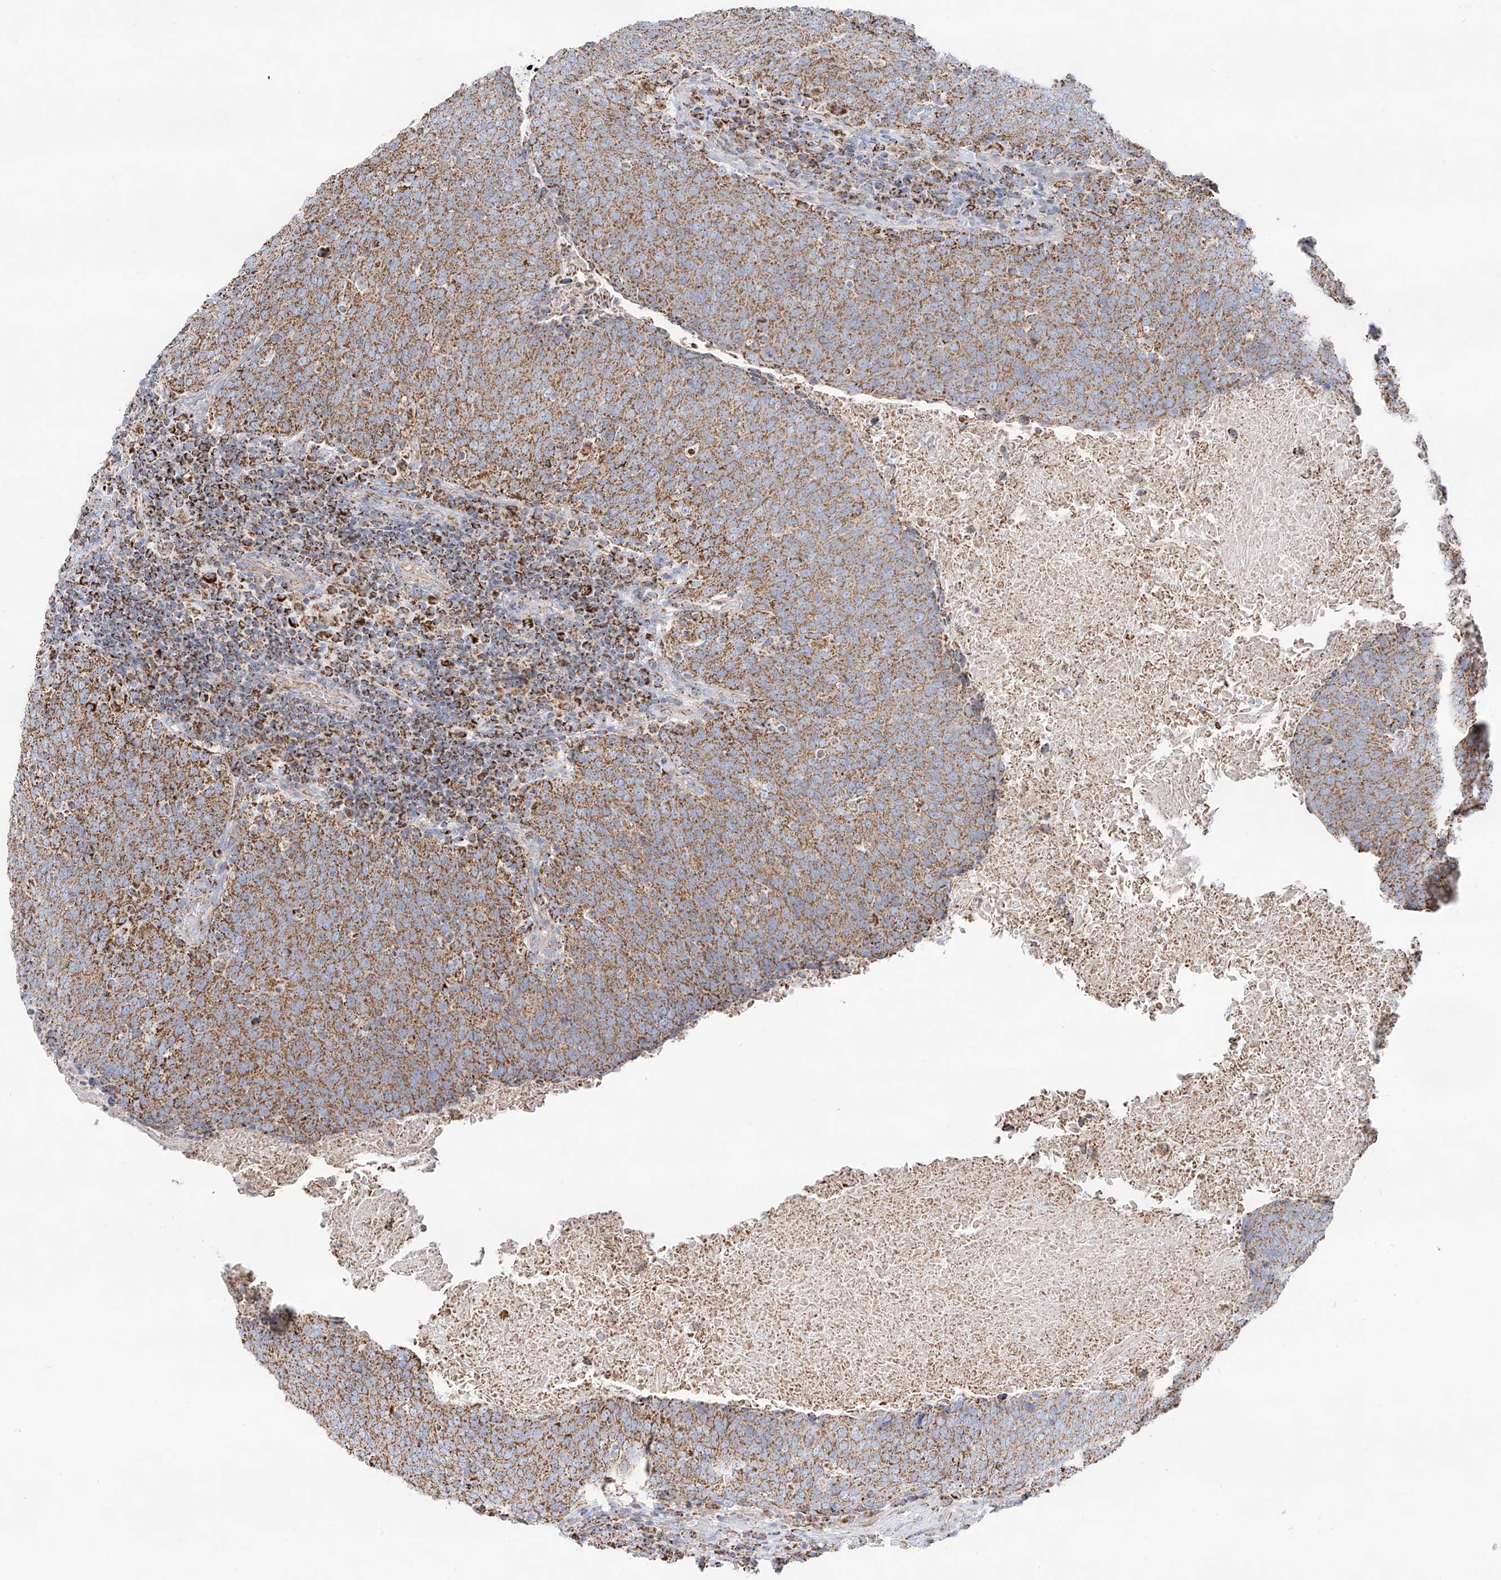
{"staining": {"intensity": "moderate", "quantity": ">75%", "location": "cytoplasmic/membranous"}, "tissue": "head and neck cancer", "cell_type": "Tumor cells", "image_type": "cancer", "snomed": [{"axis": "morphology", "description": "Squamous cell carcinoma, NOS"}, {"axis": "morphology", "description": "Squamous cell carcinoma, metastatic, NOS"}, {"axis": "topography", "description": "Lymph node"}, {"axis": "topography", "description": "Head-Neck"}], "caption": "The image displays staining of metastatic squamous cell carcinoma (head and neck), revealing moderate cytoplasmic/membranous protein expression (brown color) within tumor cells. (Stains: DAB in brown, nuclei in blue, Microscopy: brightfield microscopy at high magnification).", "gene": "TTC27", "patient": {"sex": "male", "age": 62}}